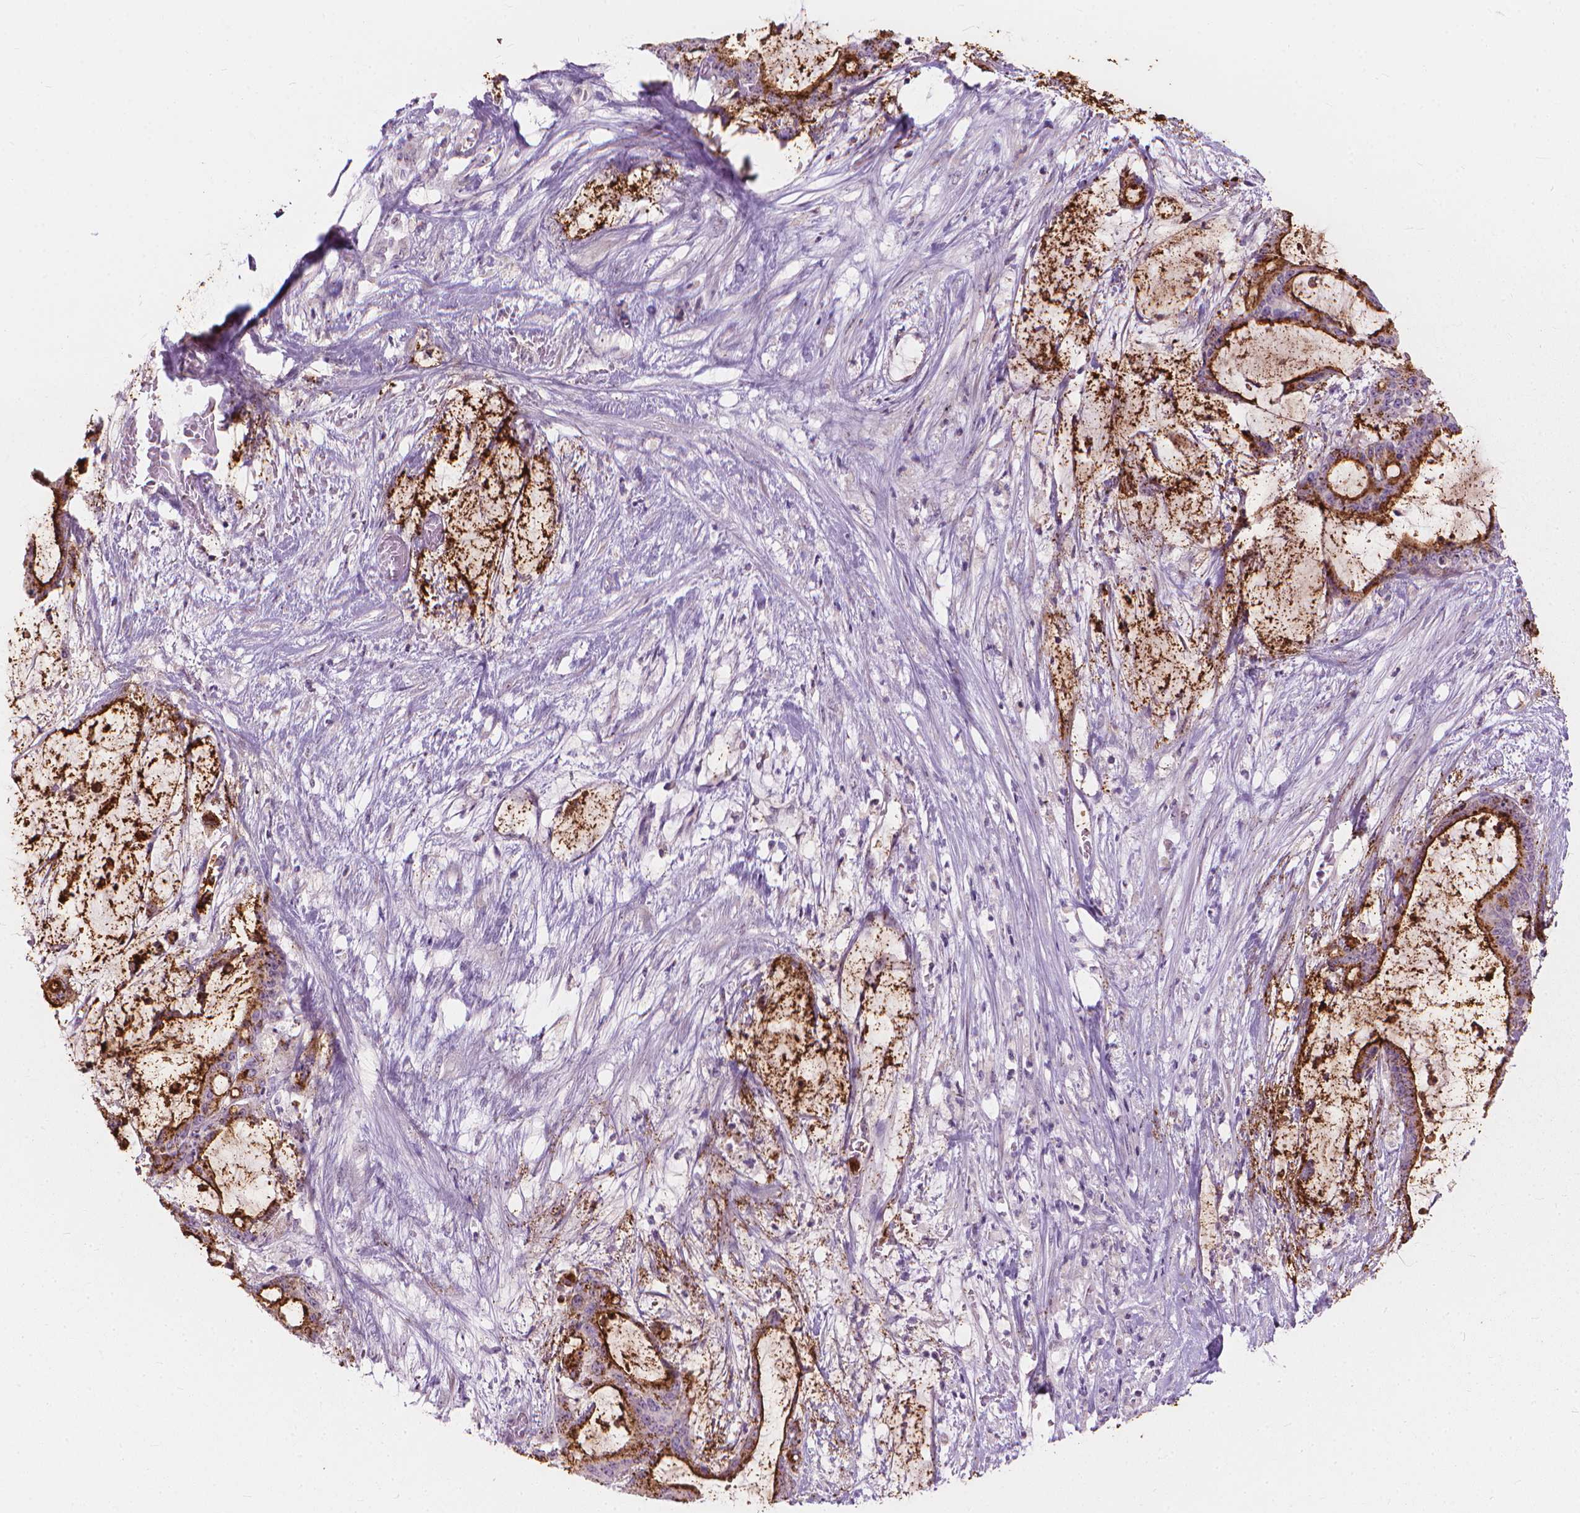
{"staining": {"intensity": "strong", "quantity": "25%-75%", "location": "cytoplasmic/membranous"}, "tissue": "liver cancer", "cell_type": "Tumor cells", "image_type": "cancer", "snomed": [{"axis": "morphology", "description": "Normal tissue, NOS"}, {"axis": "morphology", "description": "Cholangiocarcinoma"}, {"axis": "topography", "description": "Liver"}, {"axis": "topography", "description": "Peripheral nerve tissue"}], "caption": "The immunohistochemical stain shows strong cytoplasmic/membranous positivity in tumor cells of liver cholangiocarcinoma tissue.", "gene": "GPRC5A", "patient": {"sex": "female", "age": 73}}